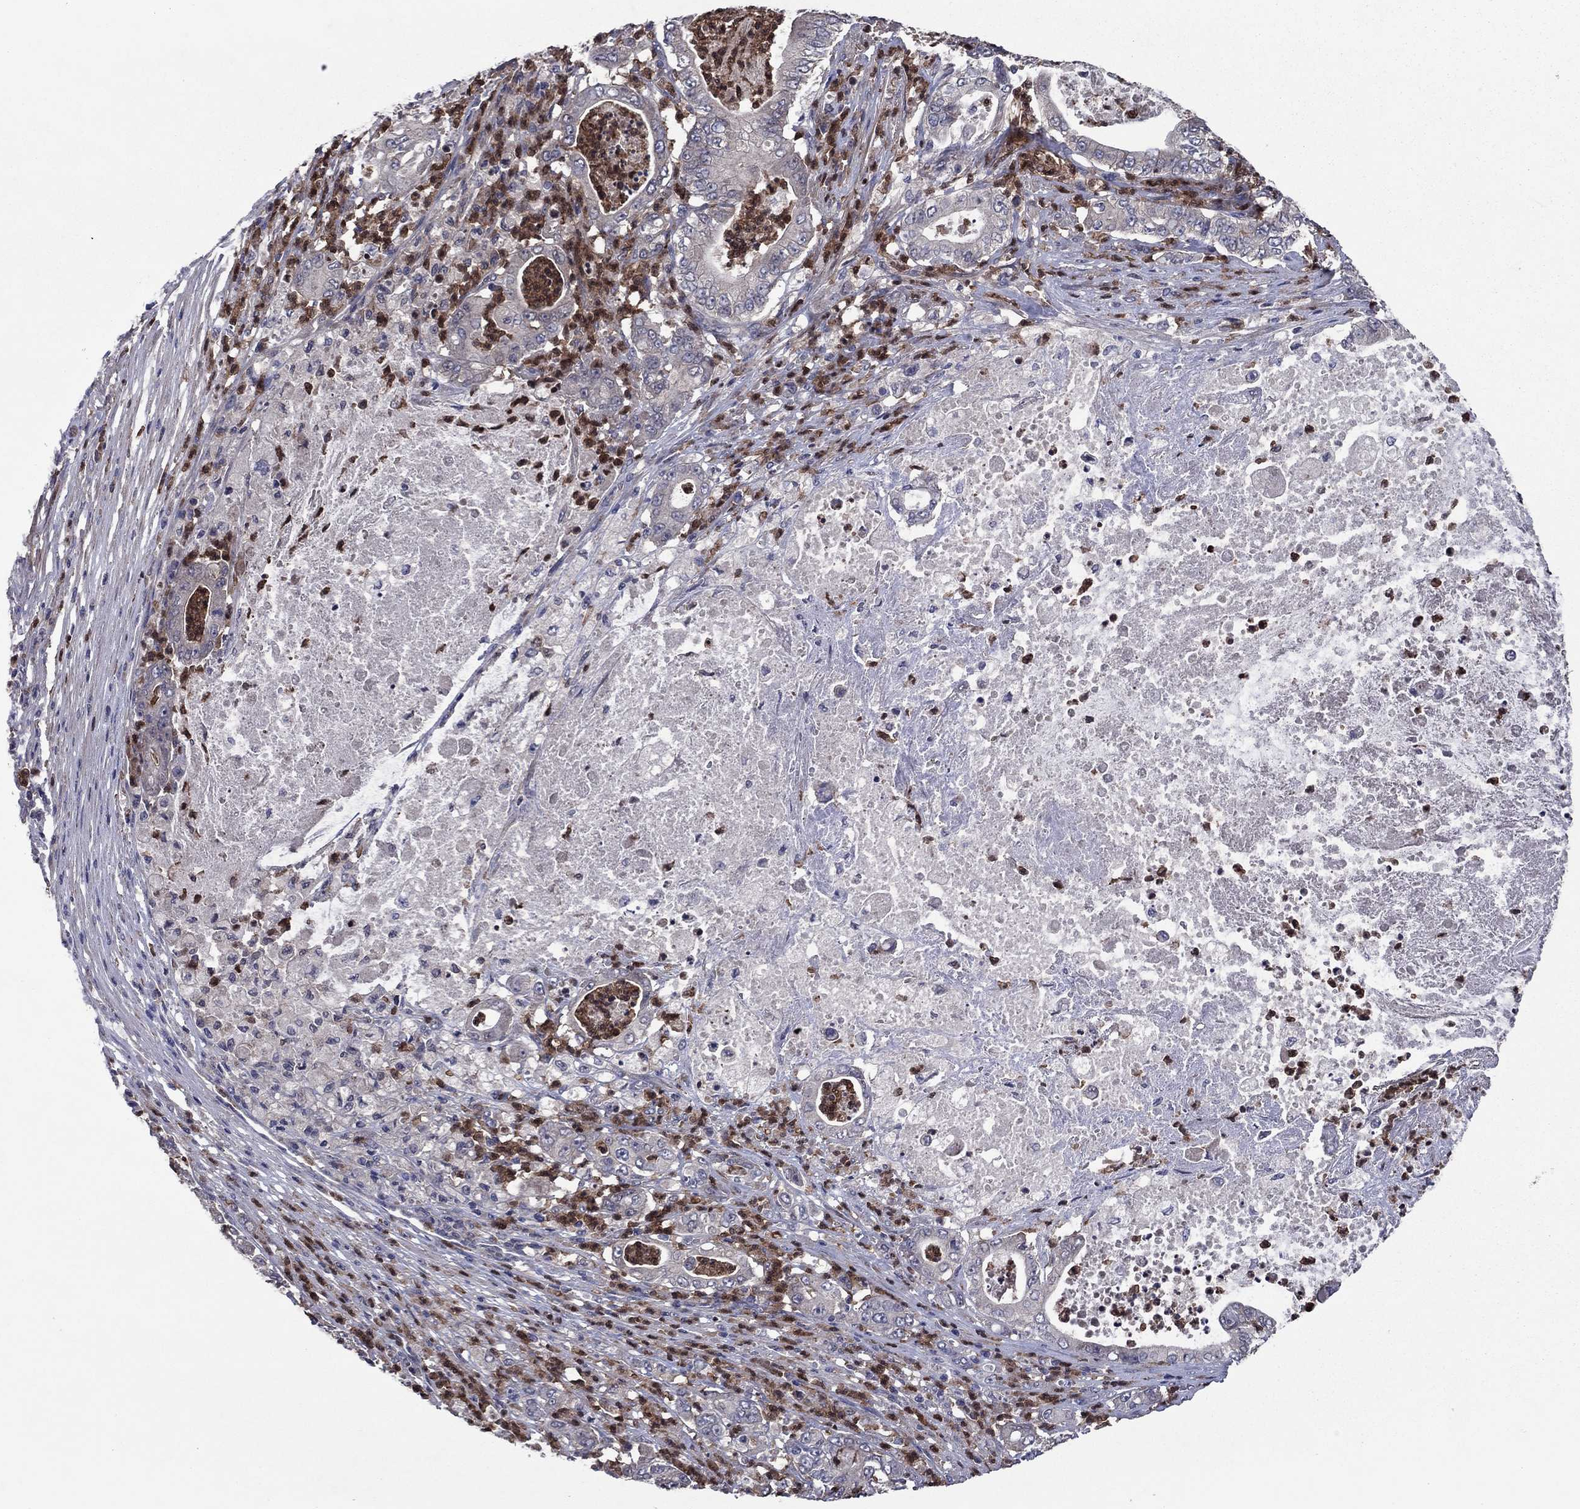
{"staining": {"intensity": "negative", "quantity": "none", "location": "none"}, "tissue": "pancreatic cancer", "cell_type": "Tumor cells", "image_type": "cancer", "snomed": [{"axis": "morphology", "description": "Adenocarcinoma, NOS"}, {"axis": "topography", "description": "Pancreas"}], "caption": "This histopathology image is of adenocarcinoma (pancreatic) stained with immunohistochemistry (IHC) to label a protein in brown with the nuclei are counter-stained blue. There is no staining in tumor cells. Brightfield microscopy of IHC stained with DAB (3,3'-diaminobenzidine) (brown) and hematoxylin (blue), captured at high magnification.", "gene": "MSRB1", "patient": {"sex": "male", "age": 71}}